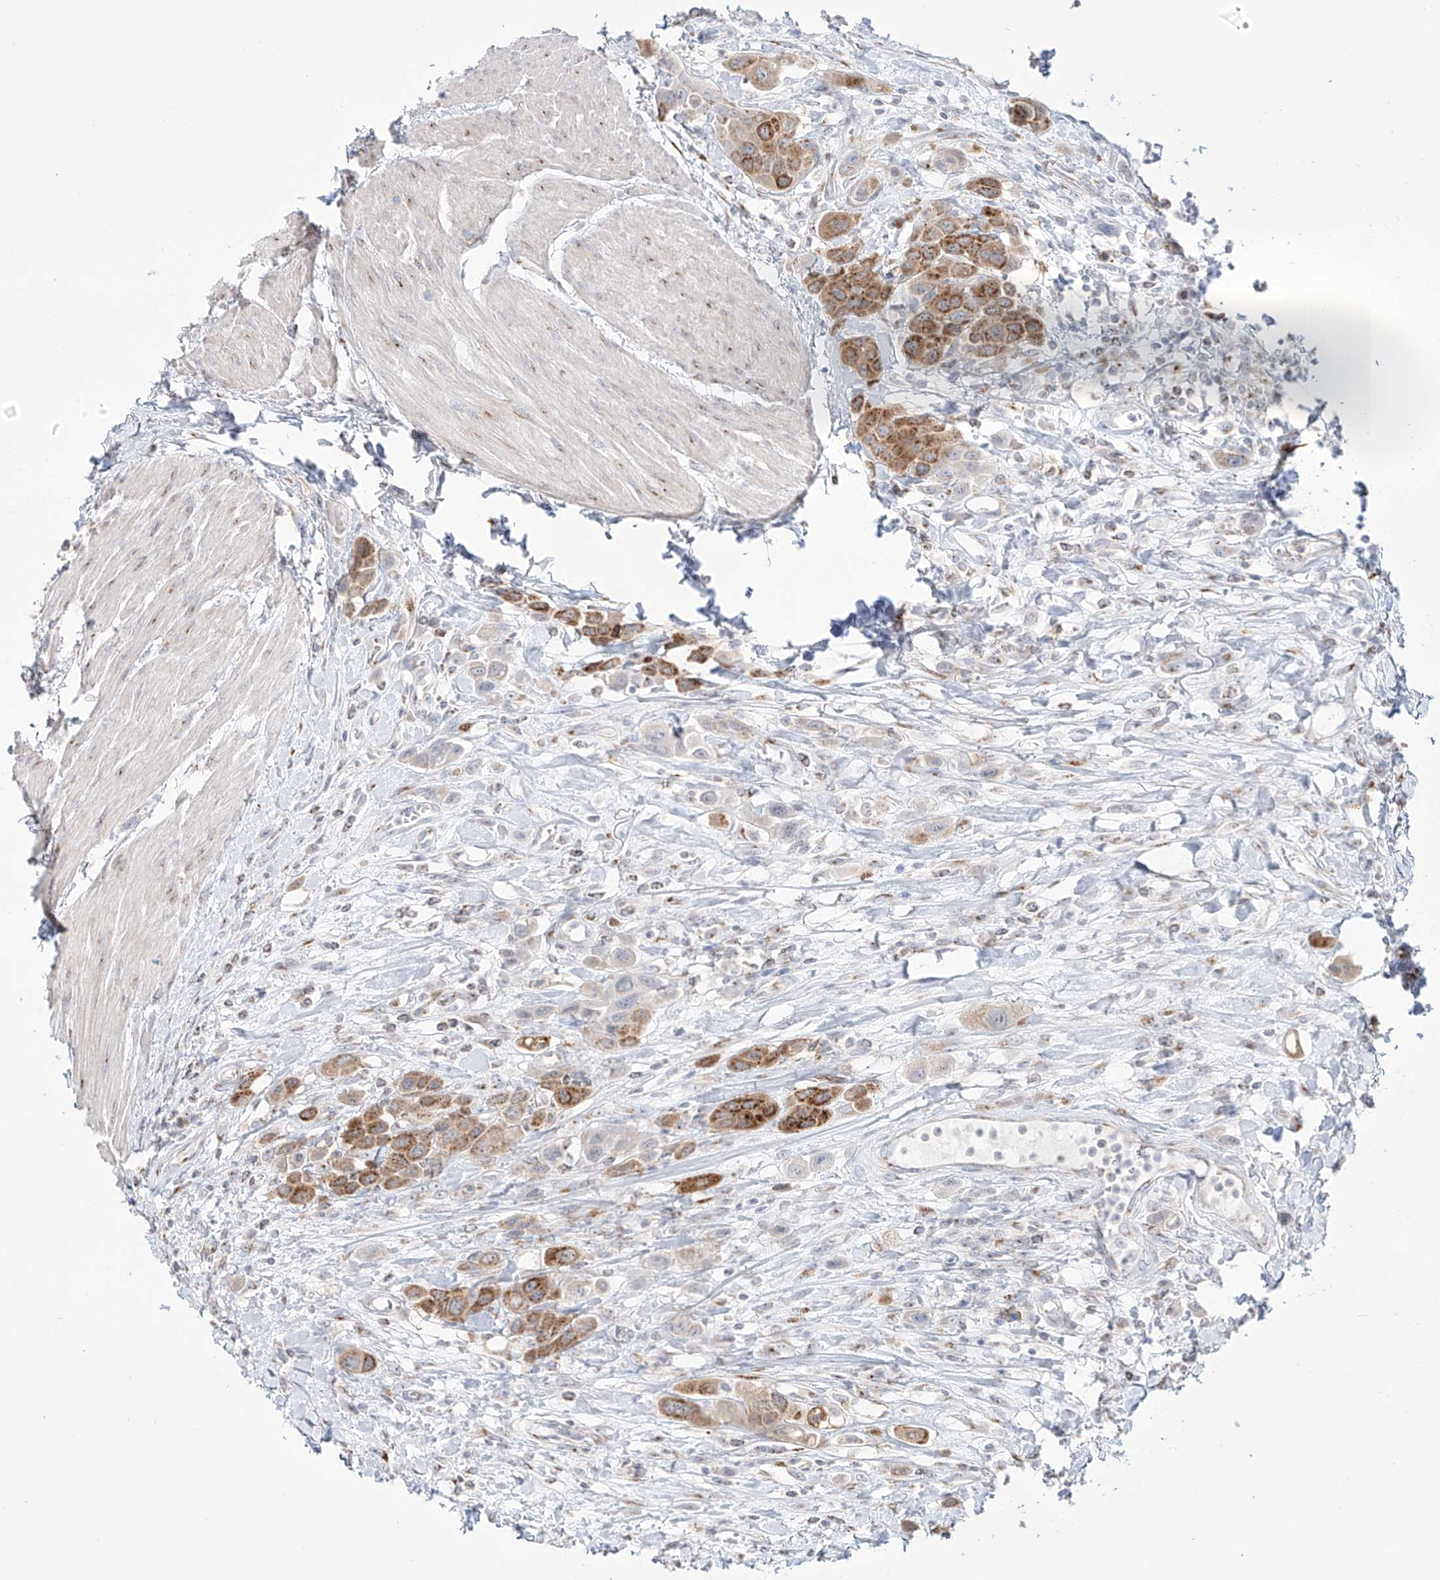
{"staining": {"intensity": "moderate", "quantity": ">75%", "location": "cytoplasmic/membranous"}, "tissue": "urothelial cancer", "cell_type": "Tumor cells", "image_type": "cancer", "snomed": [{"axis": "morphology", "description": "Urothelial carcinoma, High grade"}, {"axis": "topography", "description": "Urinary bladder"}], "caption": "This is an image of immunohistochemistry staining of high-grade urothelial carcinoma, which shows moderate expression in the cytoplasmic/membranous of tumor cells.", "gene": "BSDC1", "patient": {"sex": "male", "age": 50}}